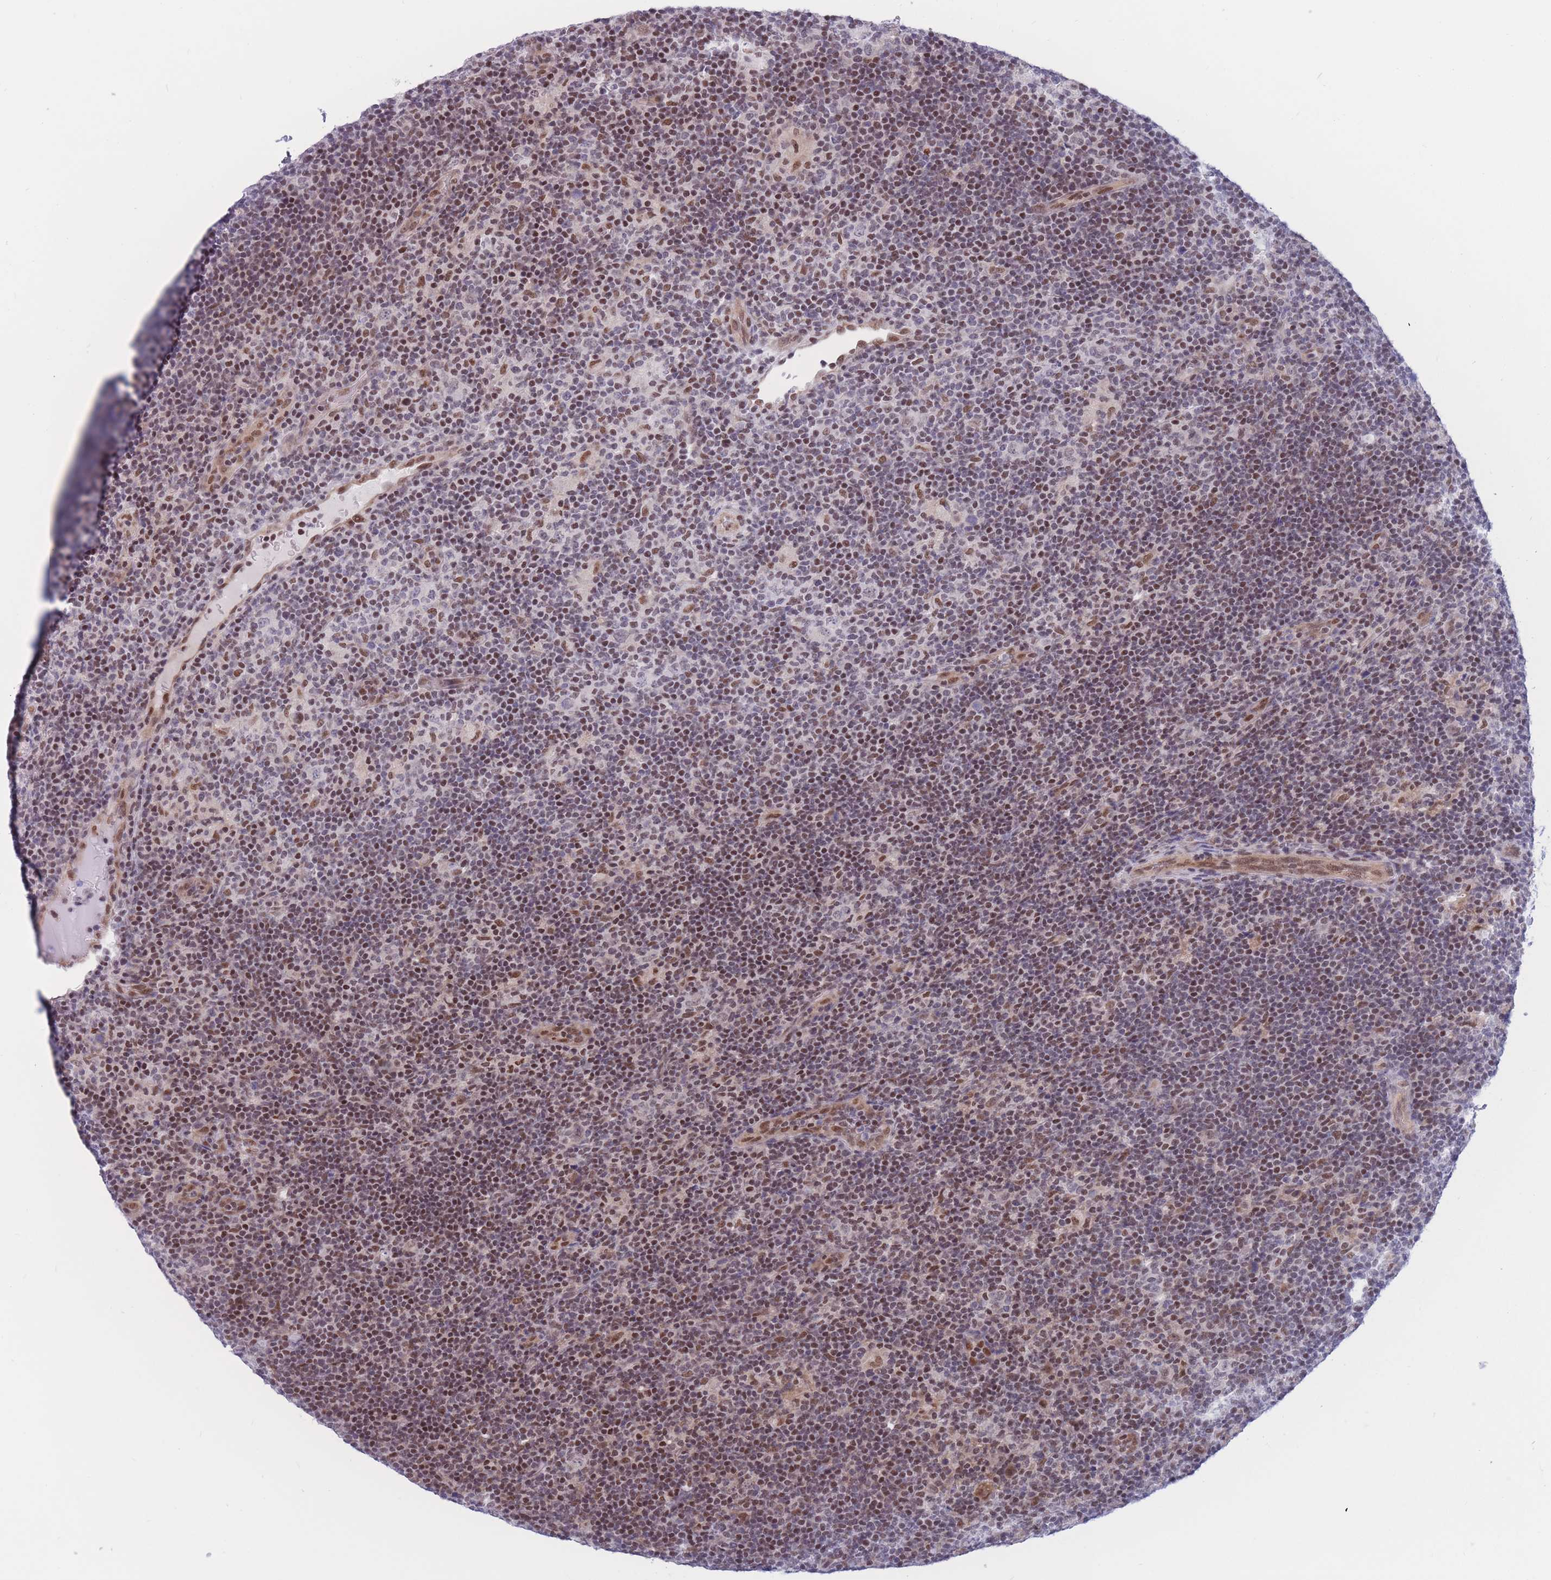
{"staining": {"intensity": "negative", "quantity": "none", "location": "none"}, "tissue": "lymphoma", "cell_type": "Tumor cells", "image_type": "cancer", "snomed": [{"axis": "morphology", "description": "Hodgkin's disease, NOS"}, {"axis": "topography", "description": "Lymph node"}], "caption": "A histopathology image of lymphoma stained for a protein demonstrates no brown staining in tumor cells.", "gene": "BCL9L", "patient": {"sex": "female", "age": 57}}